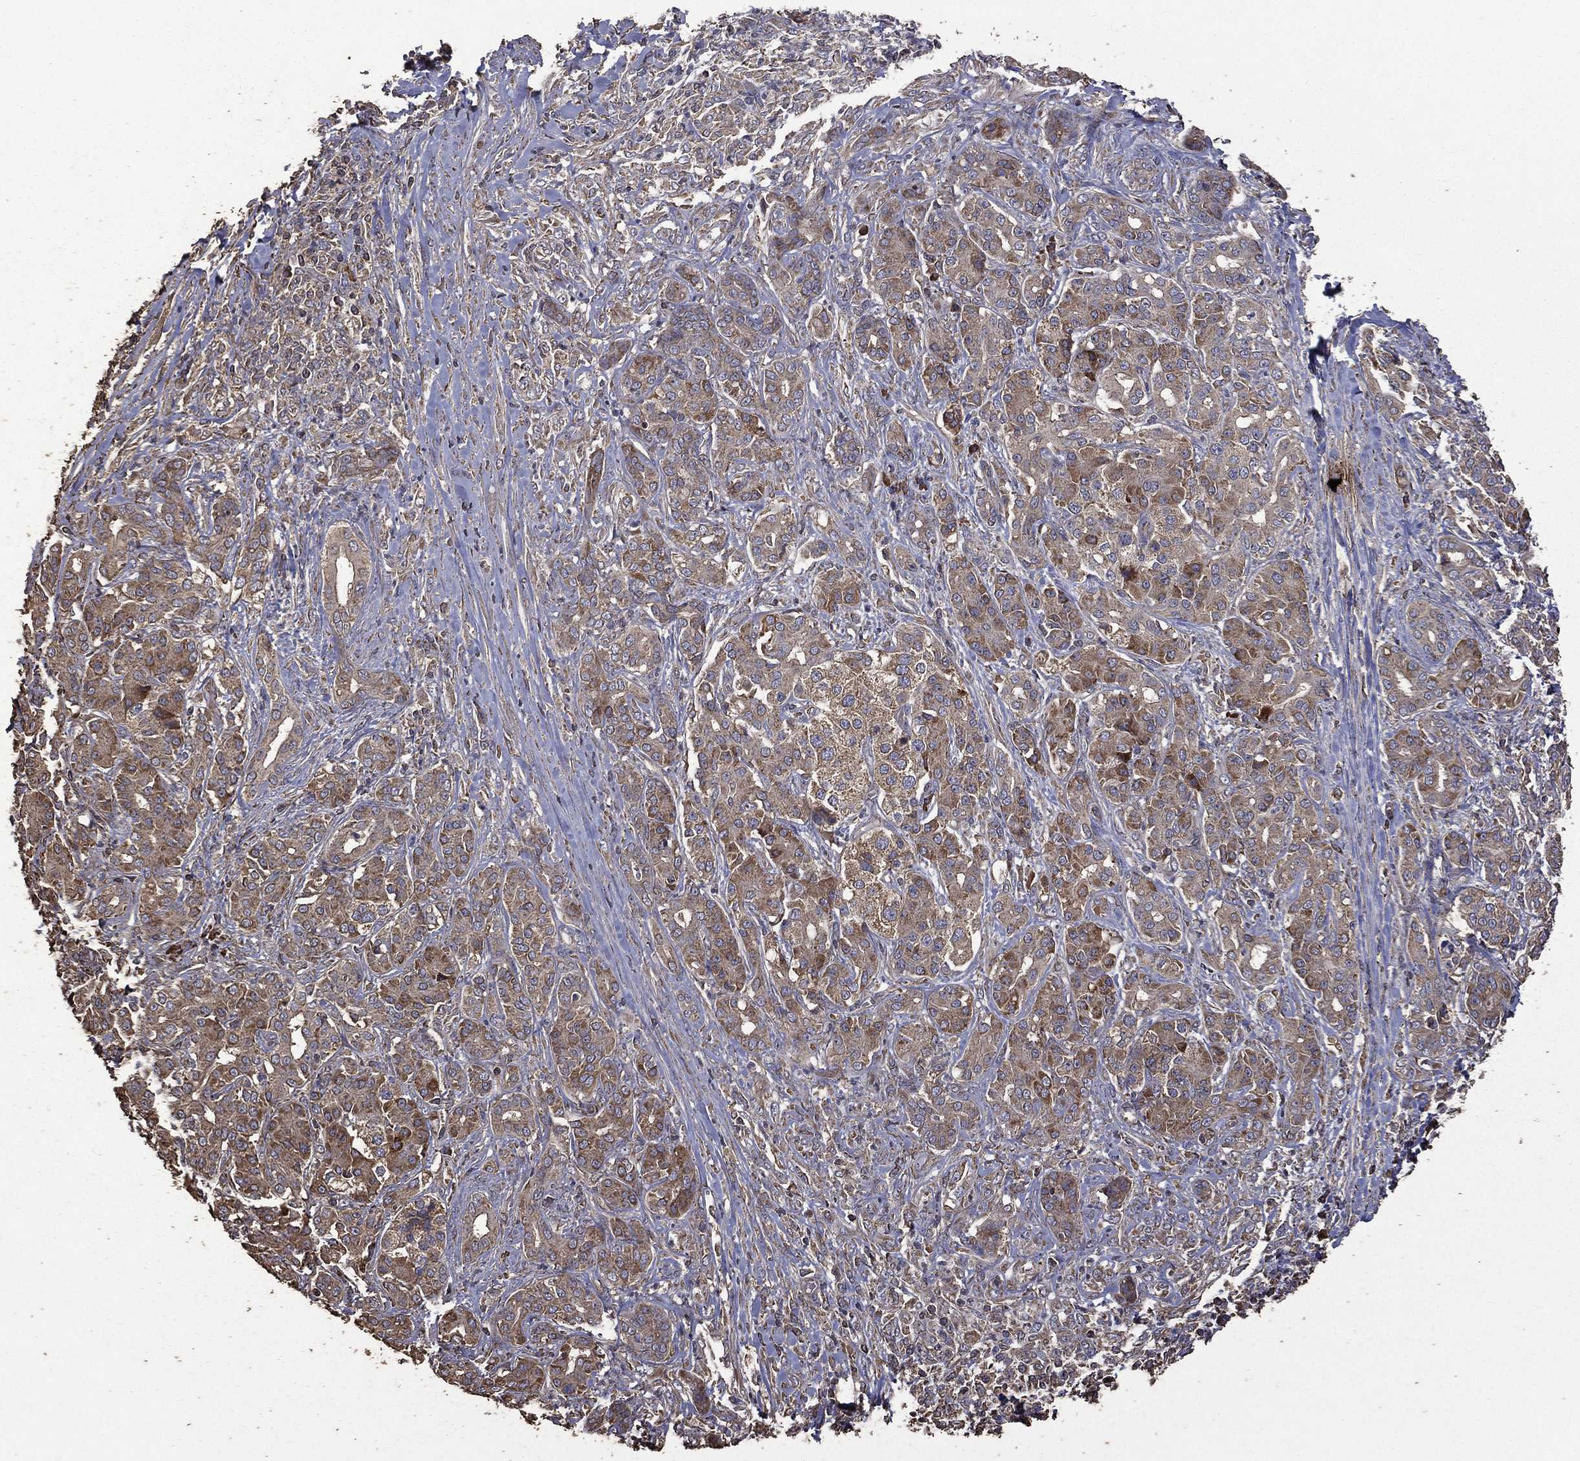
{"staining": {"intensity": "moderate", "quantity": ">75%", "location": "cytoplasmic/membranous"}, "tissue": "pancreatic cancer", "cell_type": "Tumor cells", "image_type": "cancer", "snomed": [{"axis": "morphology", "description": "Normal tissue, NOS"}, {"axis": "morphology", "description": "Inflammation, NOS"}, {"axis": "morphology", "description": "Adenocarcinoma, NOS"}, {"axis": "topography", "description": "Pancreas"}], "caption": "An immunohistochemistry (IHC) histopathology image of tumor tissue is shown. Protein staining in brown shows moderate cytoplasmic/membranous positivity in adenocarcinoma (pancreatic) within tumor cells.", "gene": "METTL27", "patient": {"sex": "male", "age": 57}}